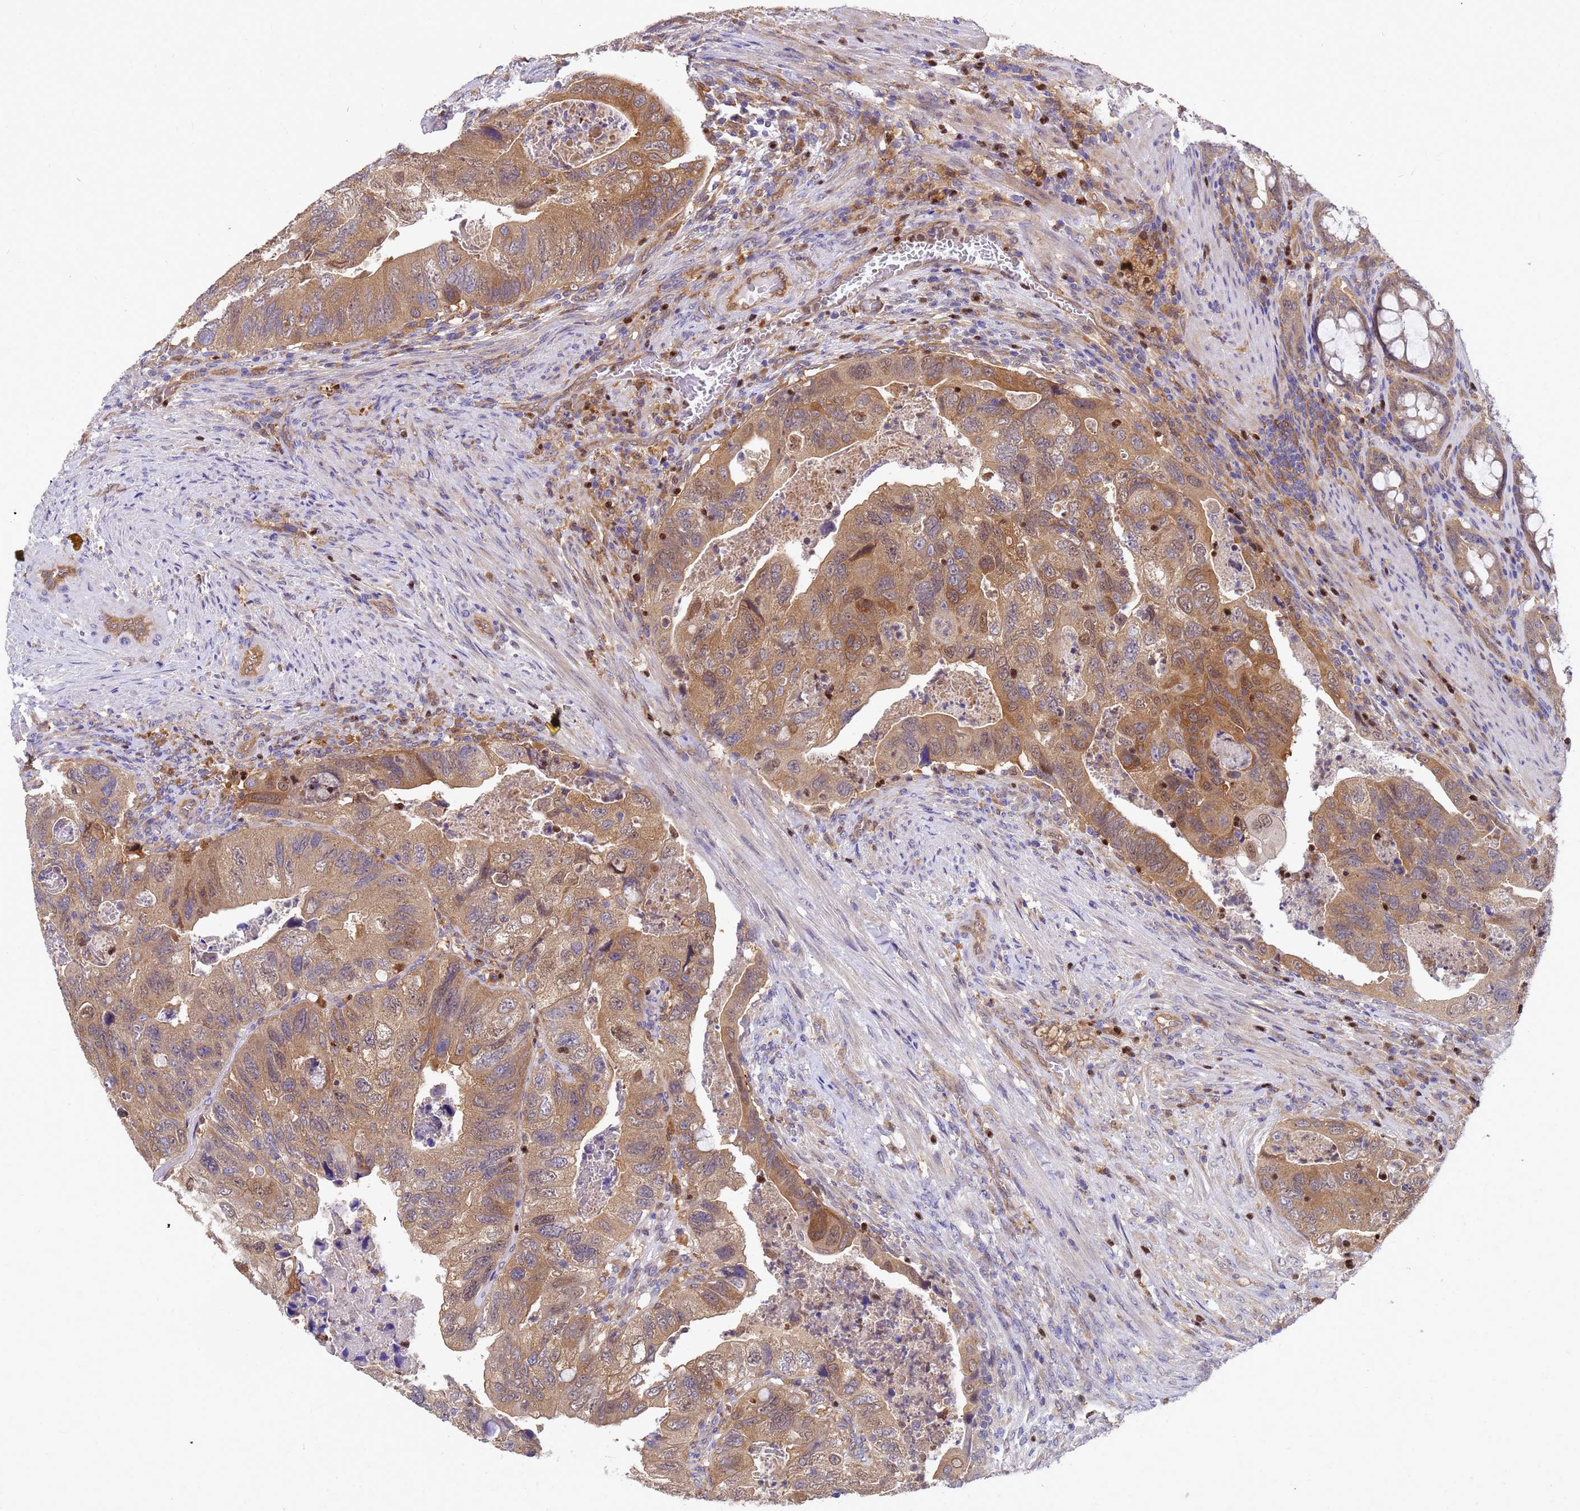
{"staining": {"intensity": "moderate", "quantity": ">75%", "location": "cytoplasmic/membranous"}, "tissue": "colorectal cancer", "cell_type": "Tumor cells", "image_type": "cancer", "snomed": [{"axis": "morphology", "description": "Adenocarcinoma, NOS"}, {"axis": "topography", "description": "Rectum"}], "caption": "An immunohistochemistry image of tumor tissue is shown. Protein staining in brown highlights moderate cytoplasmic/membranous positivity in adenocarcinoma (colorectal) within tumor cells. (IHC, brightfield microscopy, high magnification).", "gene": "SLC35E2B", "patient": {"sex": "male", "age": 63}}